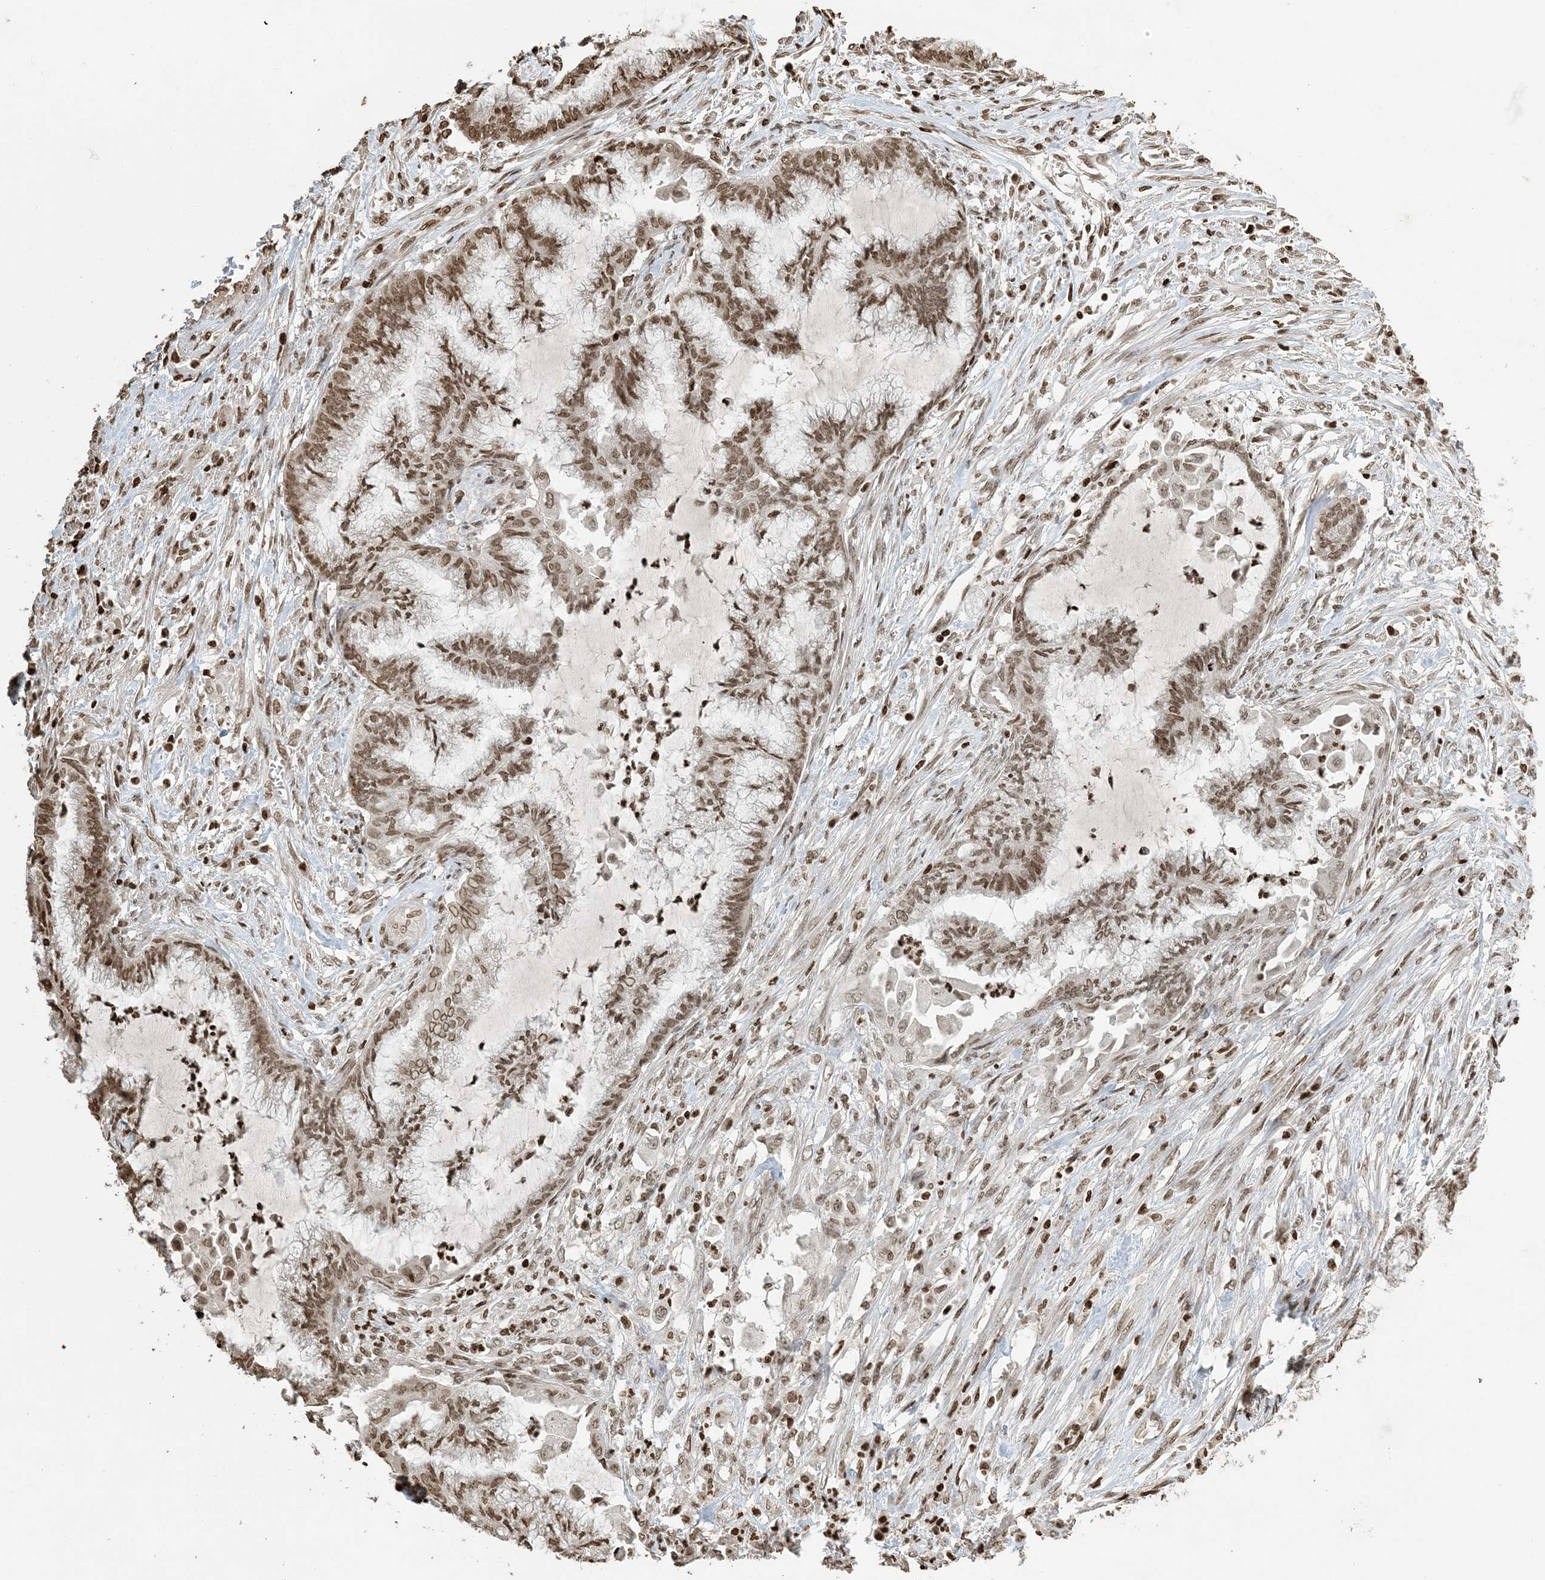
{"staining": {"intensity": "moderate", "quantity": ">75%", "location": "nuclear"}, "tissue": "endometrial cancer", "cell_type": "Tumor cells", "image_type": "cancer", "snomed": [{"axis": "morphology", "description": "Adenocarcinoma, NOS"}, {"axis": "topography", "description": "Endometrium"}], "caption": "Immunohistochemical staining of adenocarcinoma (endometrial) exhibits medium levels of moderate nuclear staining in about >75% of tumor cells. The protein is shown in brown color, while the nuclei are stained blue.", "gene": "H3-3B", "patient": {"sex": "female", "age": 86}}